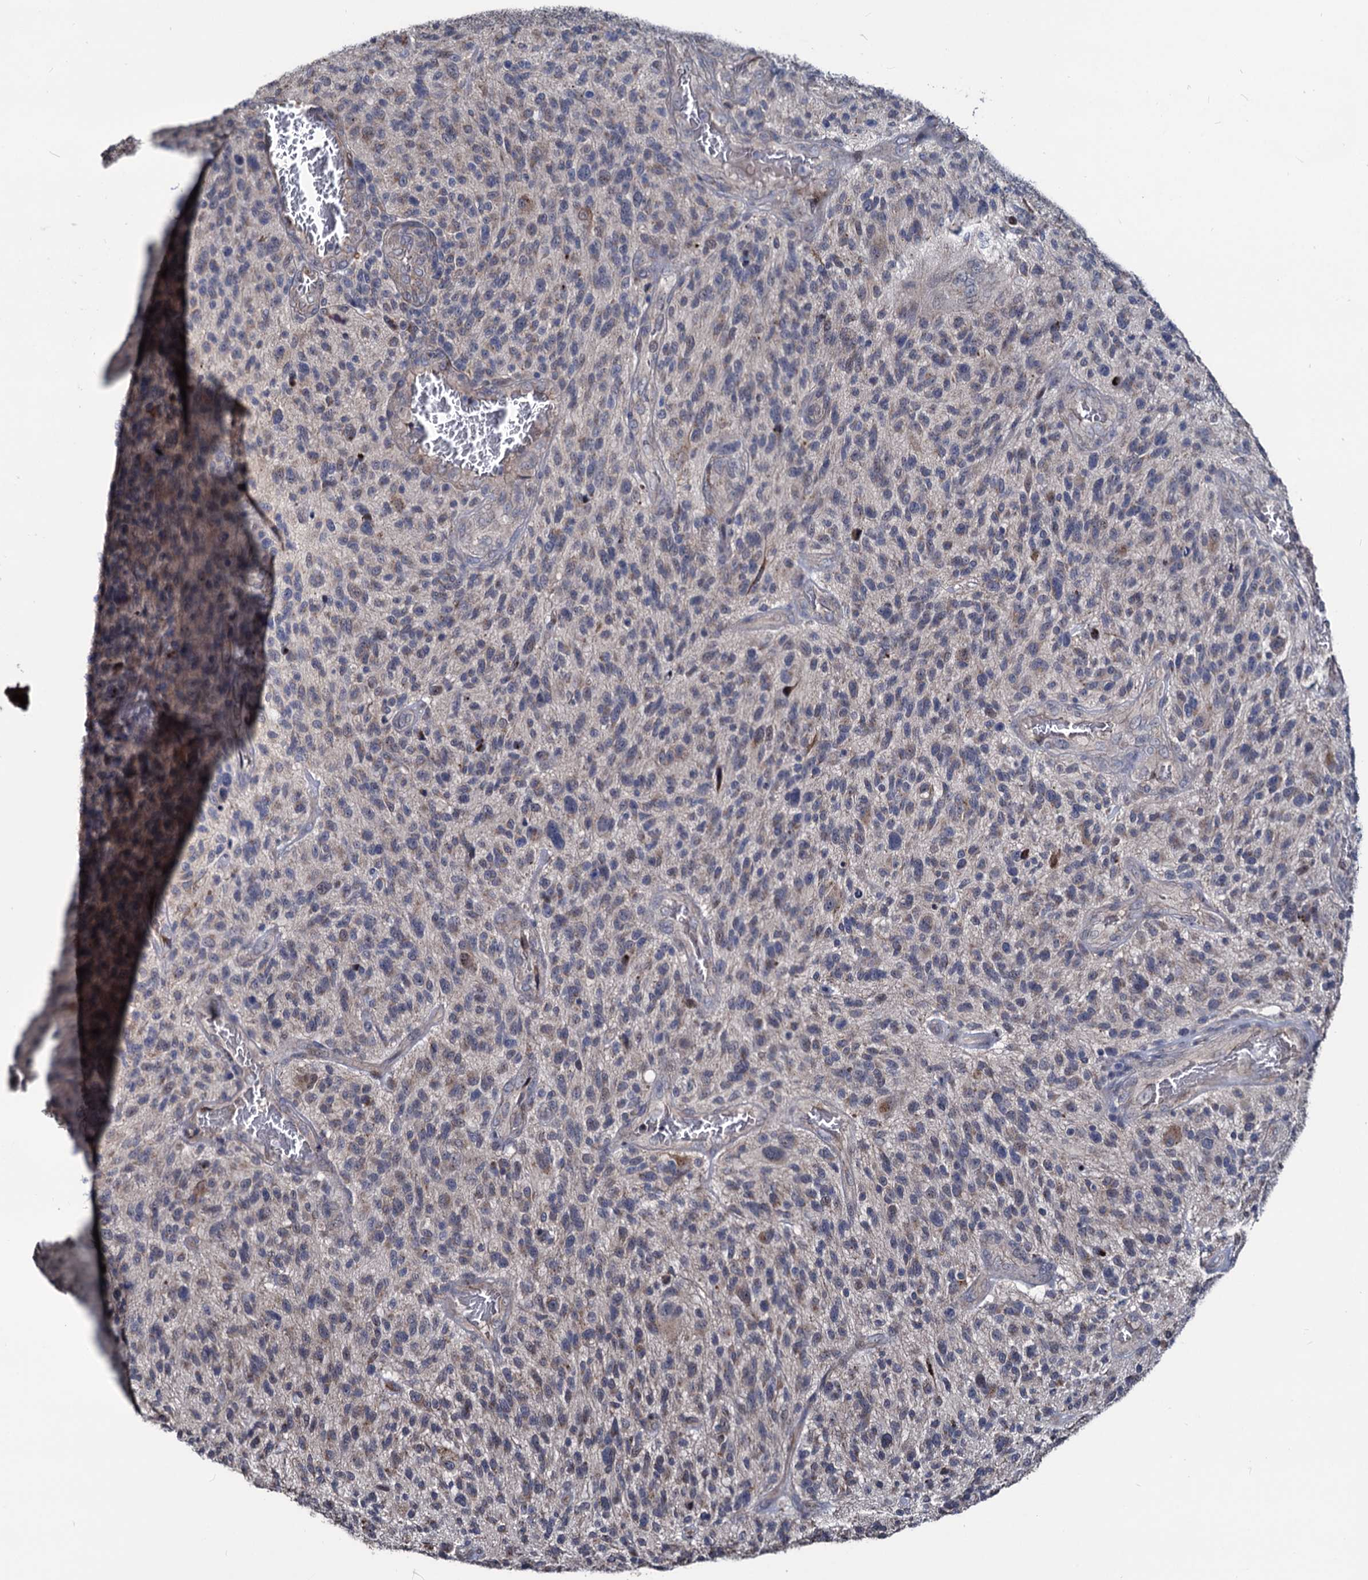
{"staining": {"intensity": "weak", "quantity": "<25%", "location": "cytoplasmic/membranous"}, "tissue": "glioma", "cell_type": "Tumor cells", "image_type": "cancer", "snomed": [{"axis": "morphology", "description": "Glioma, malignant, High grade"}, {"axis": "topography", "description": "Brain"}], "caption": "Immunohistochemistry (IHC) histopathology image of human malignant glioma (high-grade) stained for a protein (brown), which shows no staining in tumor cells. The staining was performed using DAB to visualize the protein expression in brown, while the nuclei were stained in blue with hematoxylin (Magnification: 20x).", "gene": "SMAGP", "patient": {"sex": "male", "age": 47}}